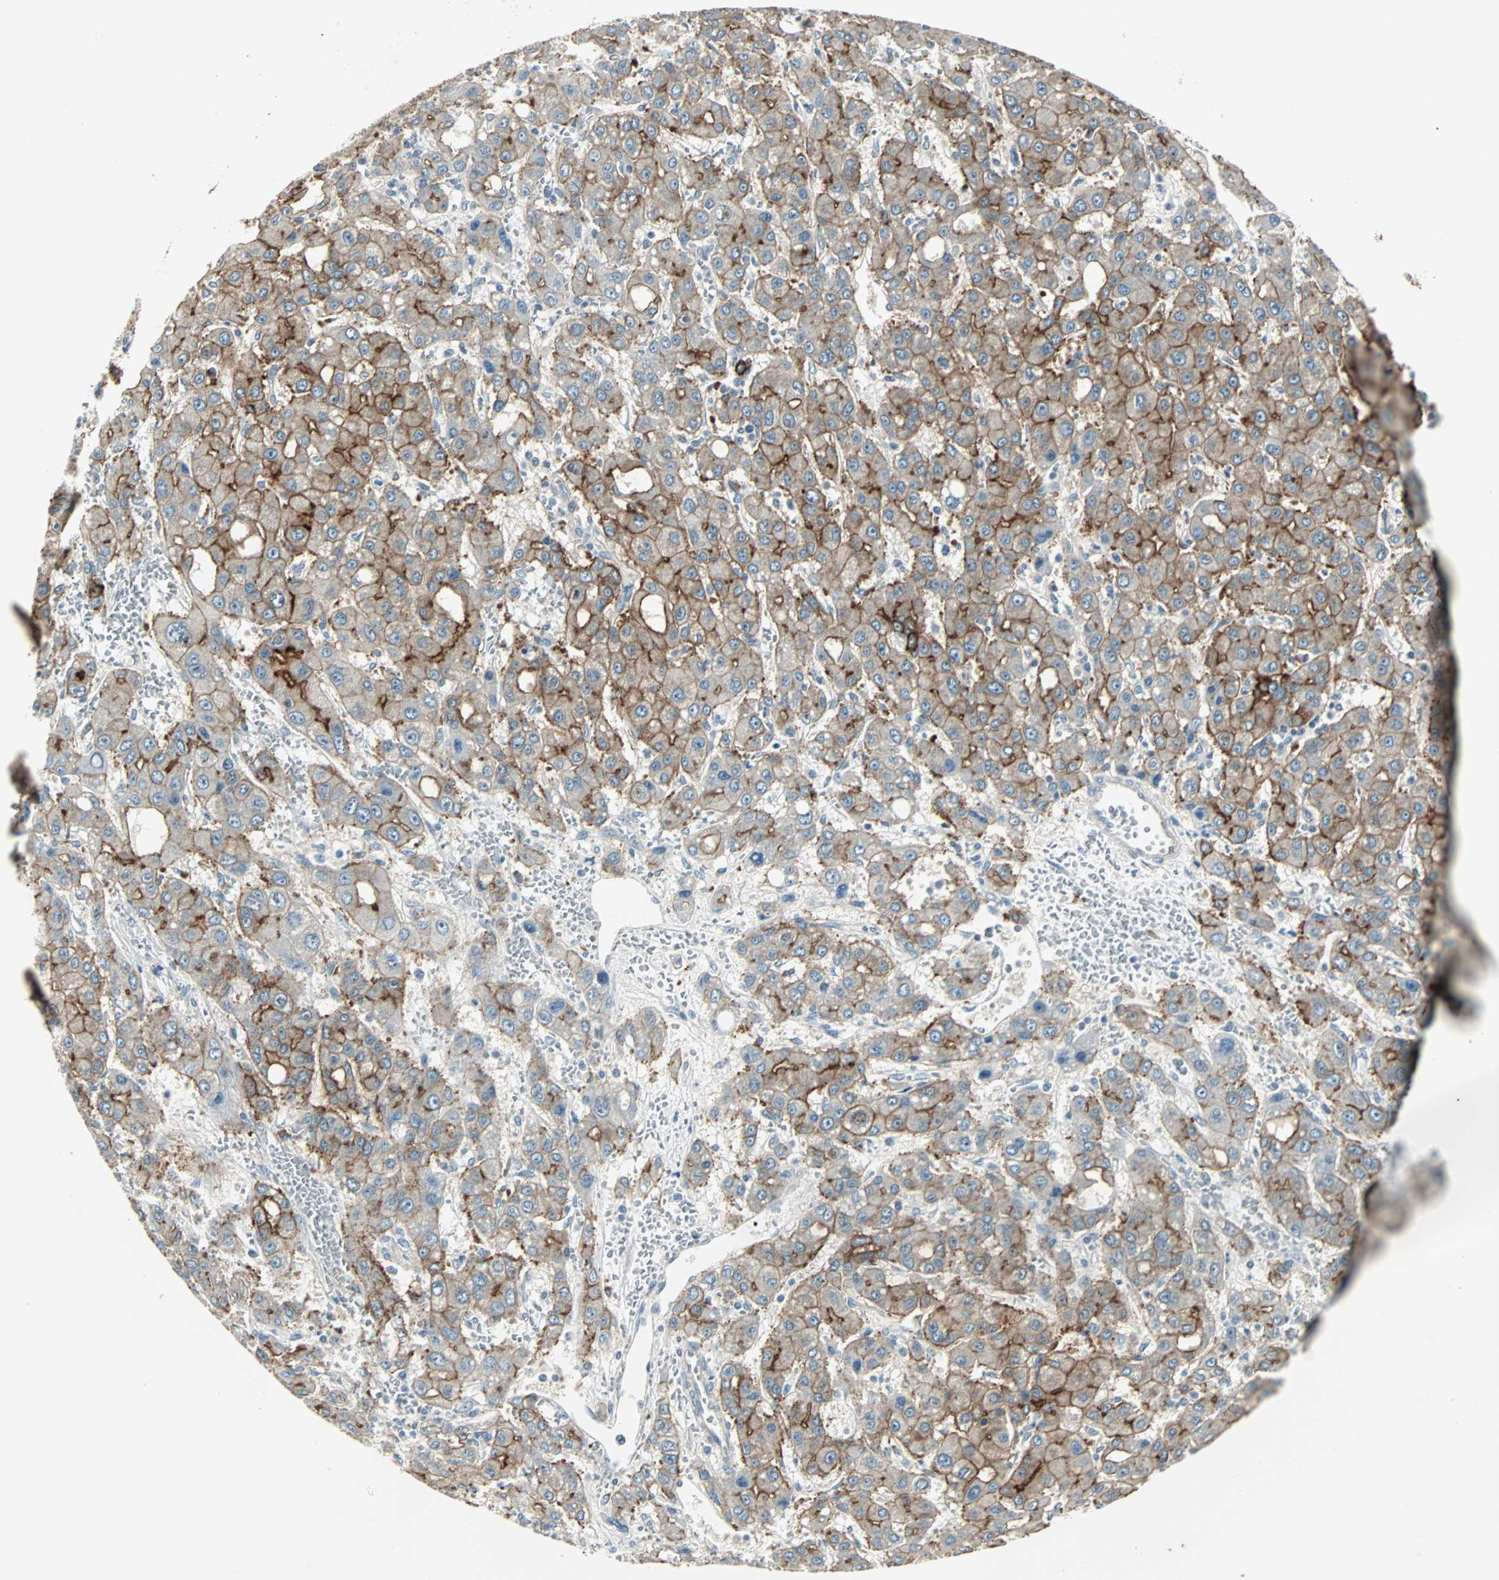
{"staining": {"intensity": "moderate", "quantity": ">75%", "location": "cytoplasmic/membranous"}, "tissue": "liver cancer", "cell_type": "Tumor cells", "image_type": "cancer", "snomed": [{"axis": "morphology", "description": "Carcinoma, Hepatocellular, NOS"}, {"axis": "topography", "description": "Liver"}], "caption": "Tumor cells exhibit moderate cytoplasmic/membranous positivity in approximately >75% of cells in liver cancer.", "gene": "CMC2", "patient": {"sex": "male", "age": 55}}